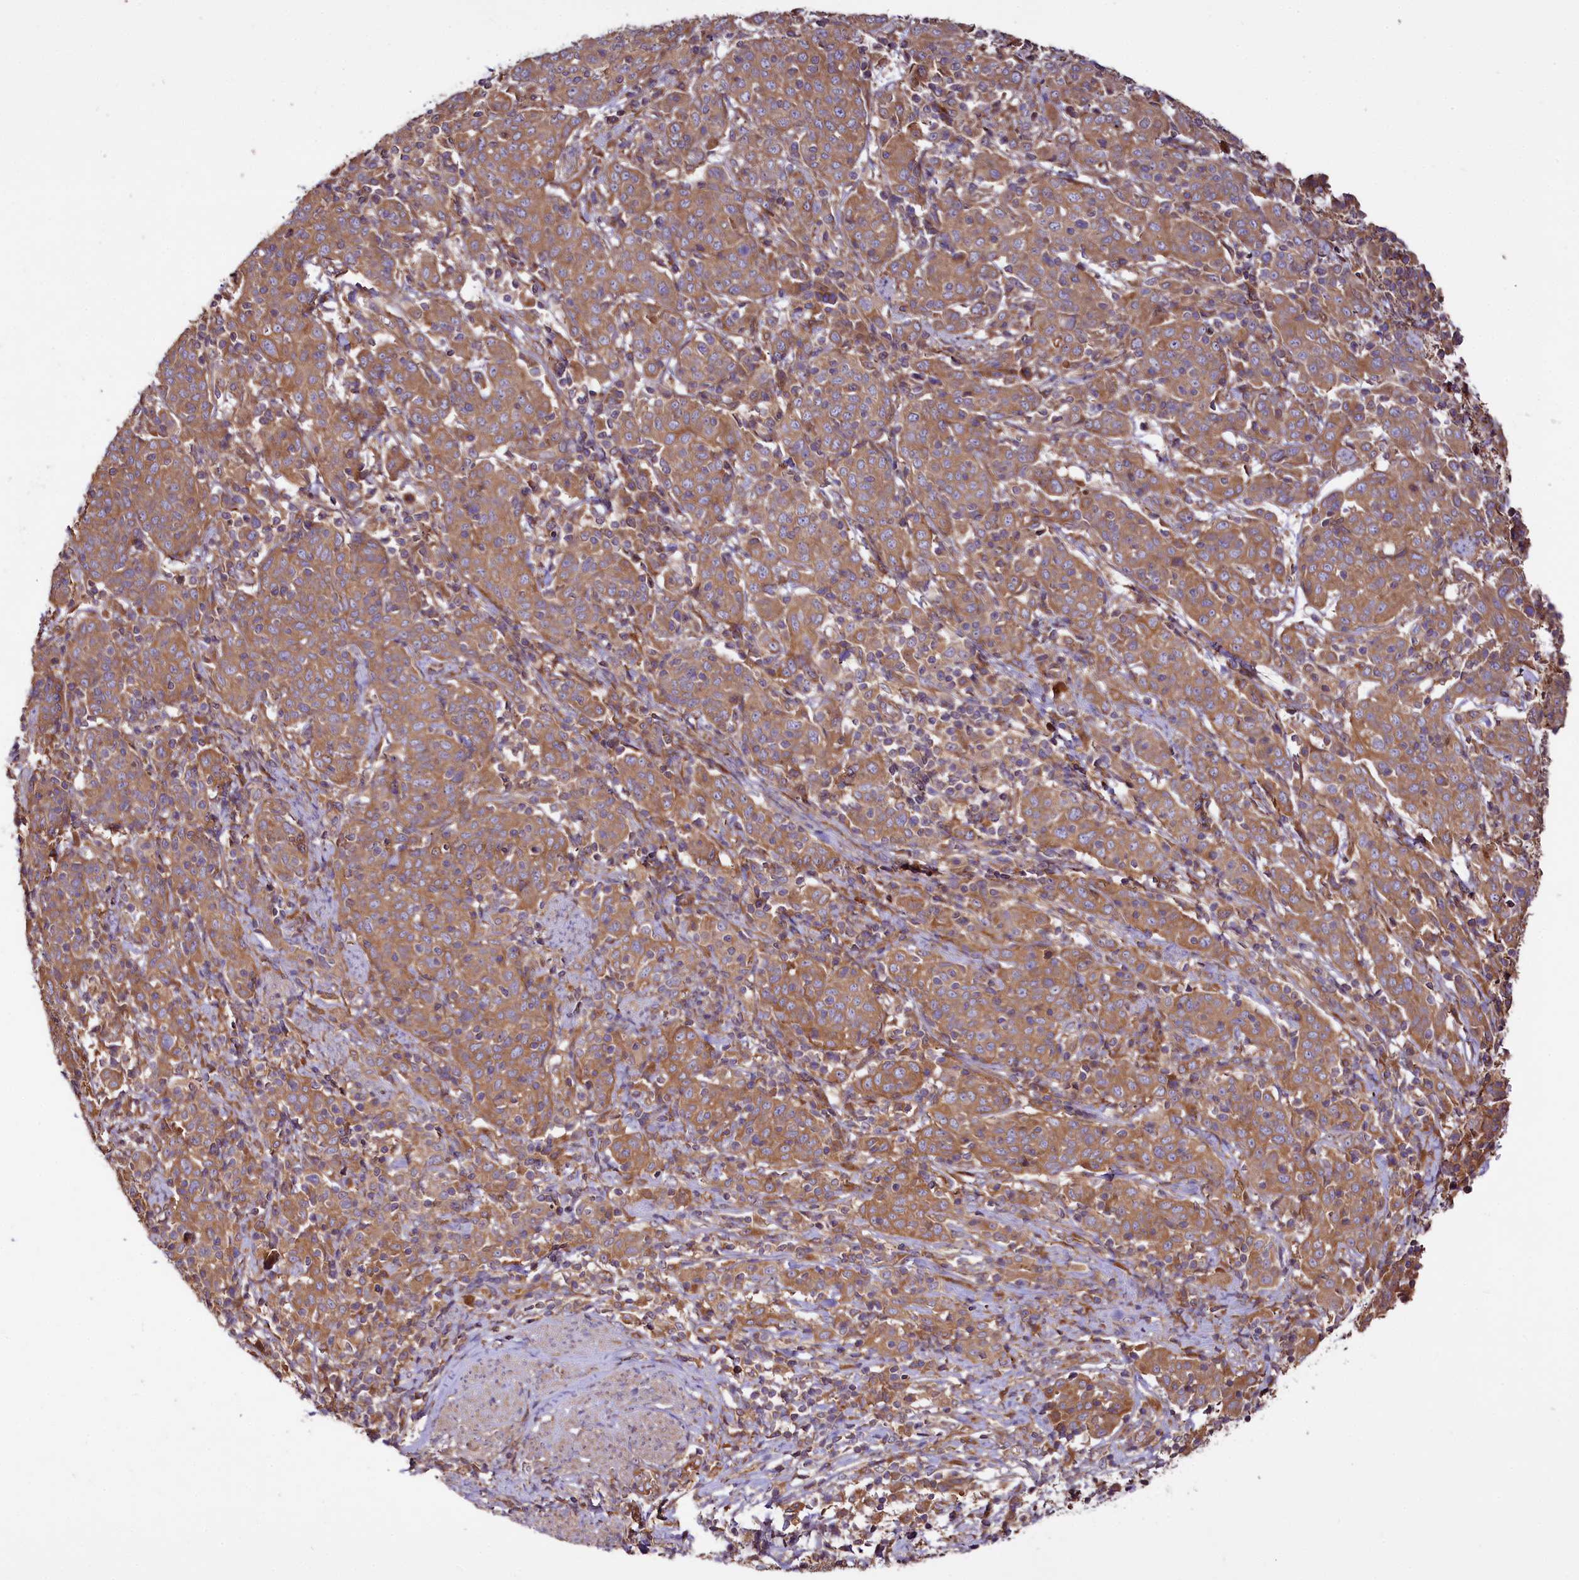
{"staining": {"intensity": "moderate", "quantity": ">75%", "location": "cytoplasmic/membranous"}, "tissue": "cervical cancer", "cell_type": "Tumor cells", "image_type": "cancer", "snomed": [{"axis": "morphology", "description": "Squamous cell carcinoma, NOS"}, {"axis": "topography", "description": "Cervix"}], "caption": "Squamous cell carcinoma (cervical) stained with immunohistochemistry shows moderate cytoplasmic/membranous expression in approximately >75% of tumor cells.", "gene": "CEP295", "patient": {"sex": "female", "age": 67}}